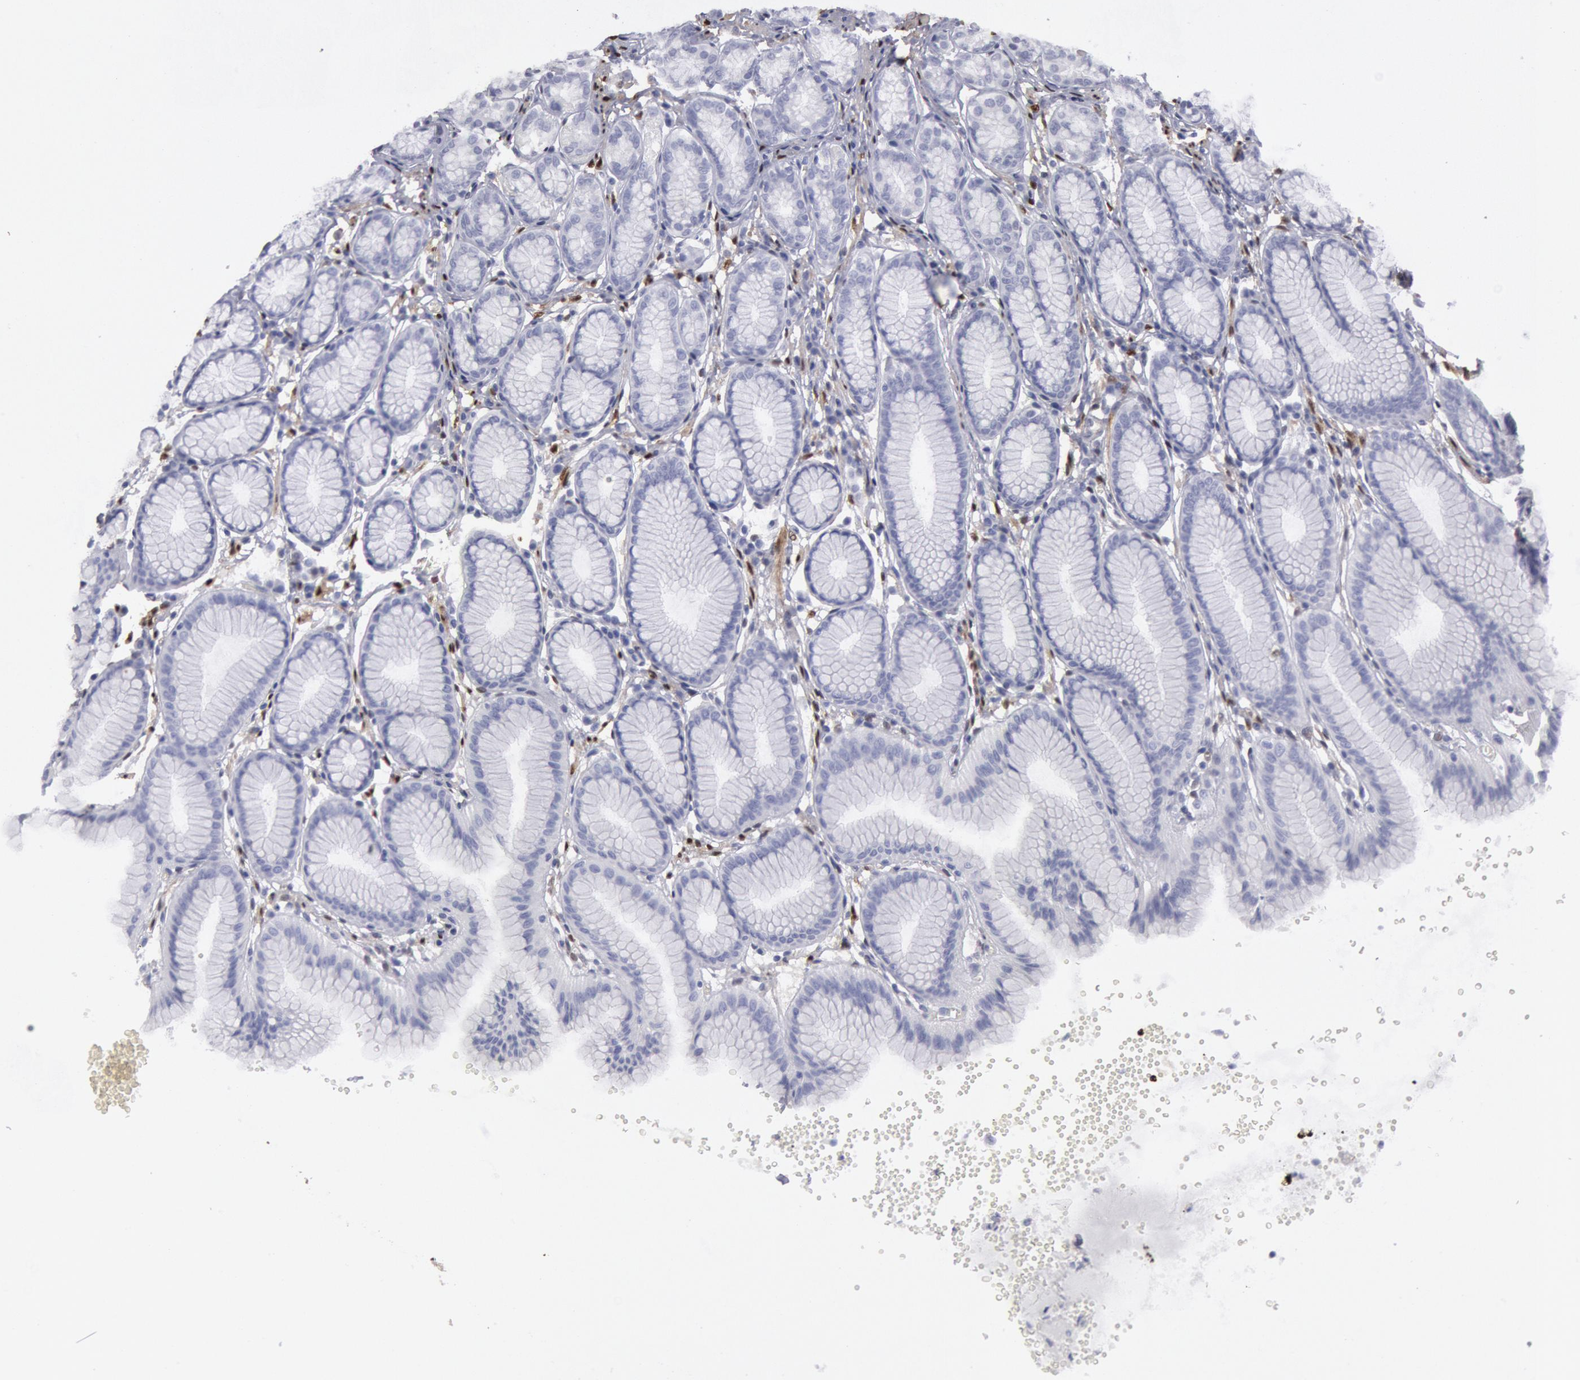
{"staining": {"intensity": "negative", "quantity": "none", "location": "none"}, "tissue": "stomach", "cell_type": "Glandular cells", "image_type": "normal", "snomed": [{"axis": "morphology", "description": "Normal tissue, NOS"}, {"axis": "topography", "description": "Stomach"}], "caption": "The photomicrograph exhibits no staining of glandular cells in normal stomach. The staining is performed using DAB brown chromogen with nuclei counter-stained in using hematoxylin.", "gene": "FHL1", "patient": {"sex": "male", "age": 42}}